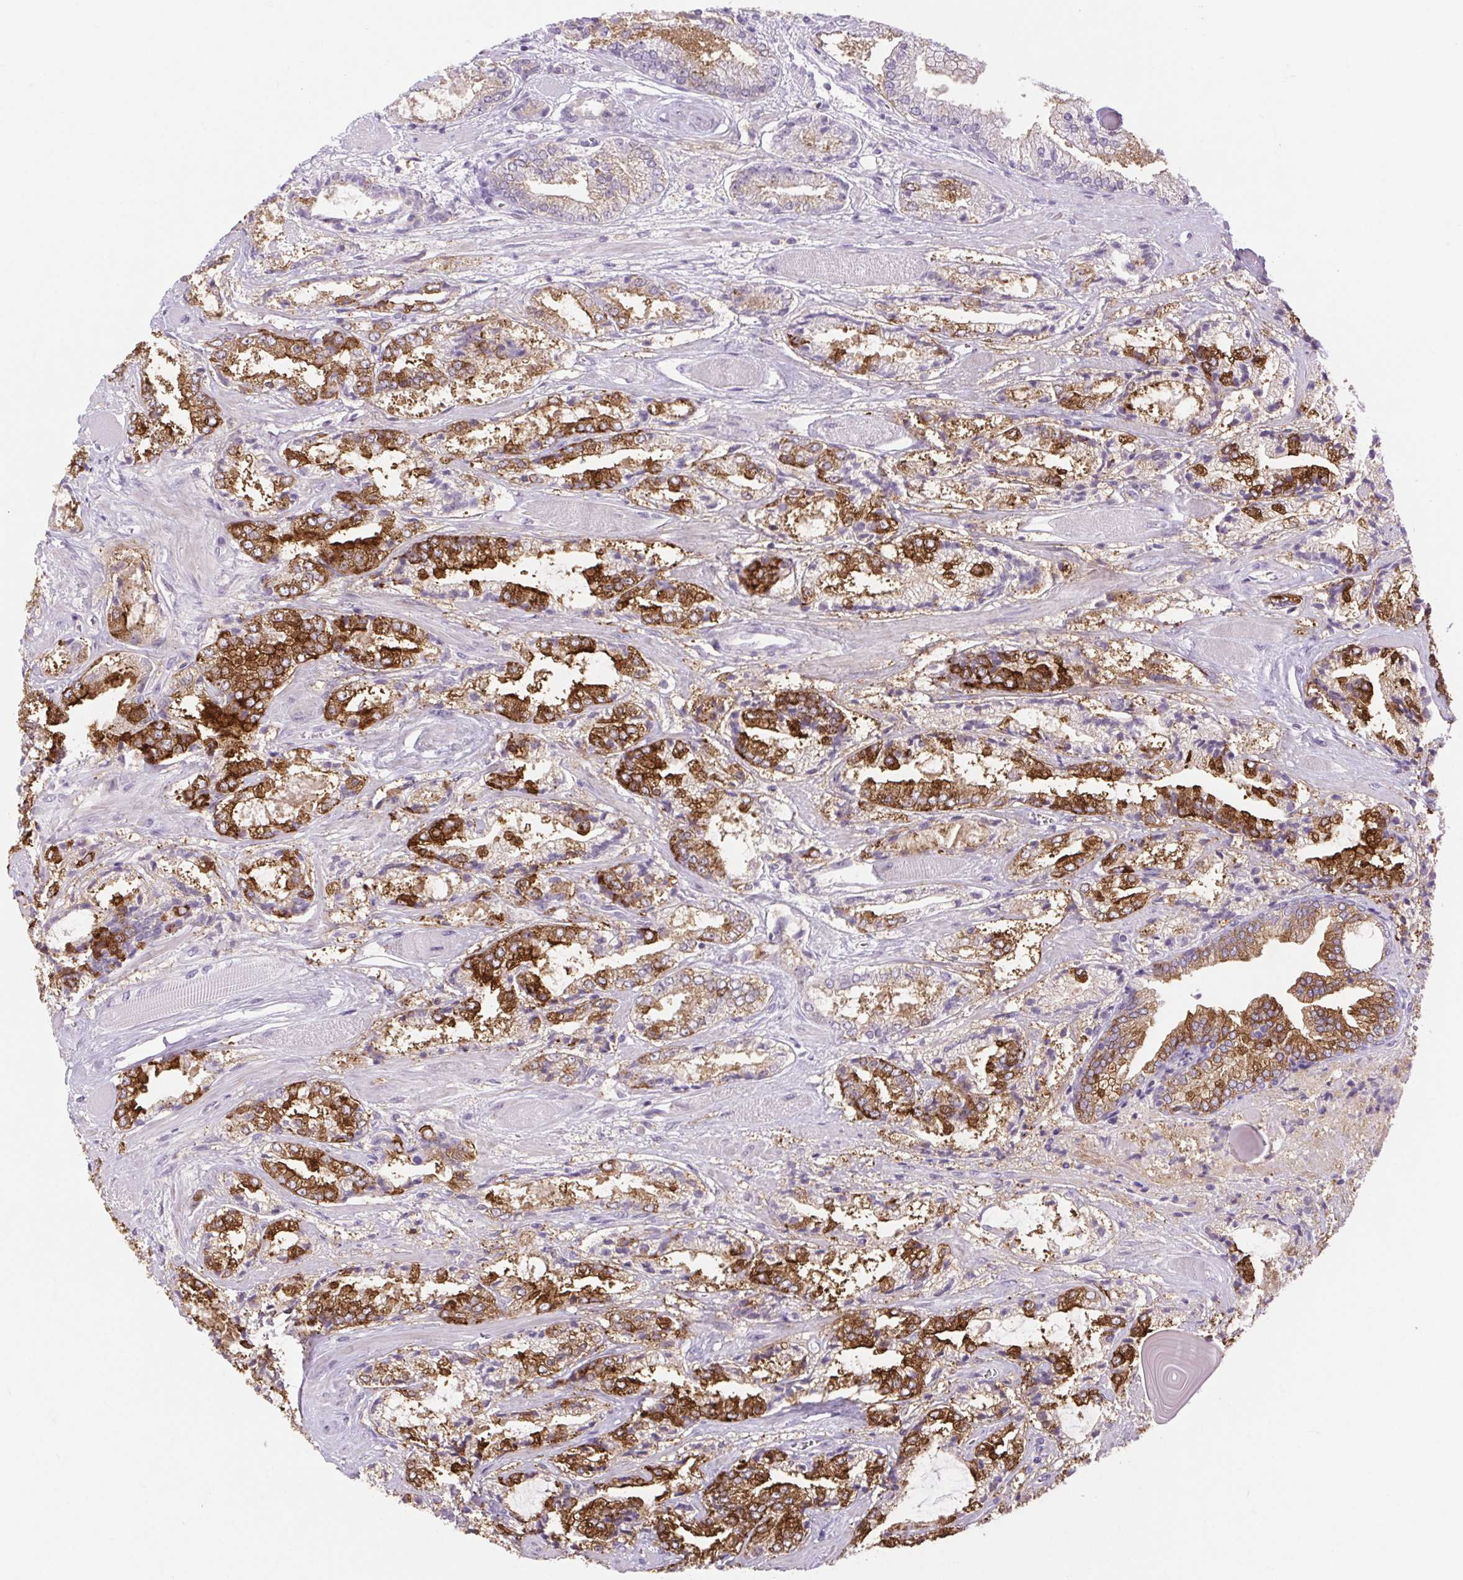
{"staining": {"intensity": "strong", "quantity": "25%-75%", "location": "cytoplasmic/membranous"}, "tissue": "prostate cancer", "cell_type": "Tumor cells", "image_type": "cancer", "snomed": [{"axis": "morphology", "description": "Adenocarcinoma, High grade"}, {"axis": "topography", "description": "Prostate"}], "caption": "The histopathology image reveals immunohistochemical staining of prostate cancer. There is strong cytoplasmic/membranous positivity is appreciated in about 25%-75% of tumor cells. The protein of interest is stained brown, and the nuclei are stained in blue (DAB (3,3'-diaminobenzidine) IHC with brightfield microscopy, high magnification).", "gene": "BCAS1", "patient": {"sex": "male", "age": 64}}